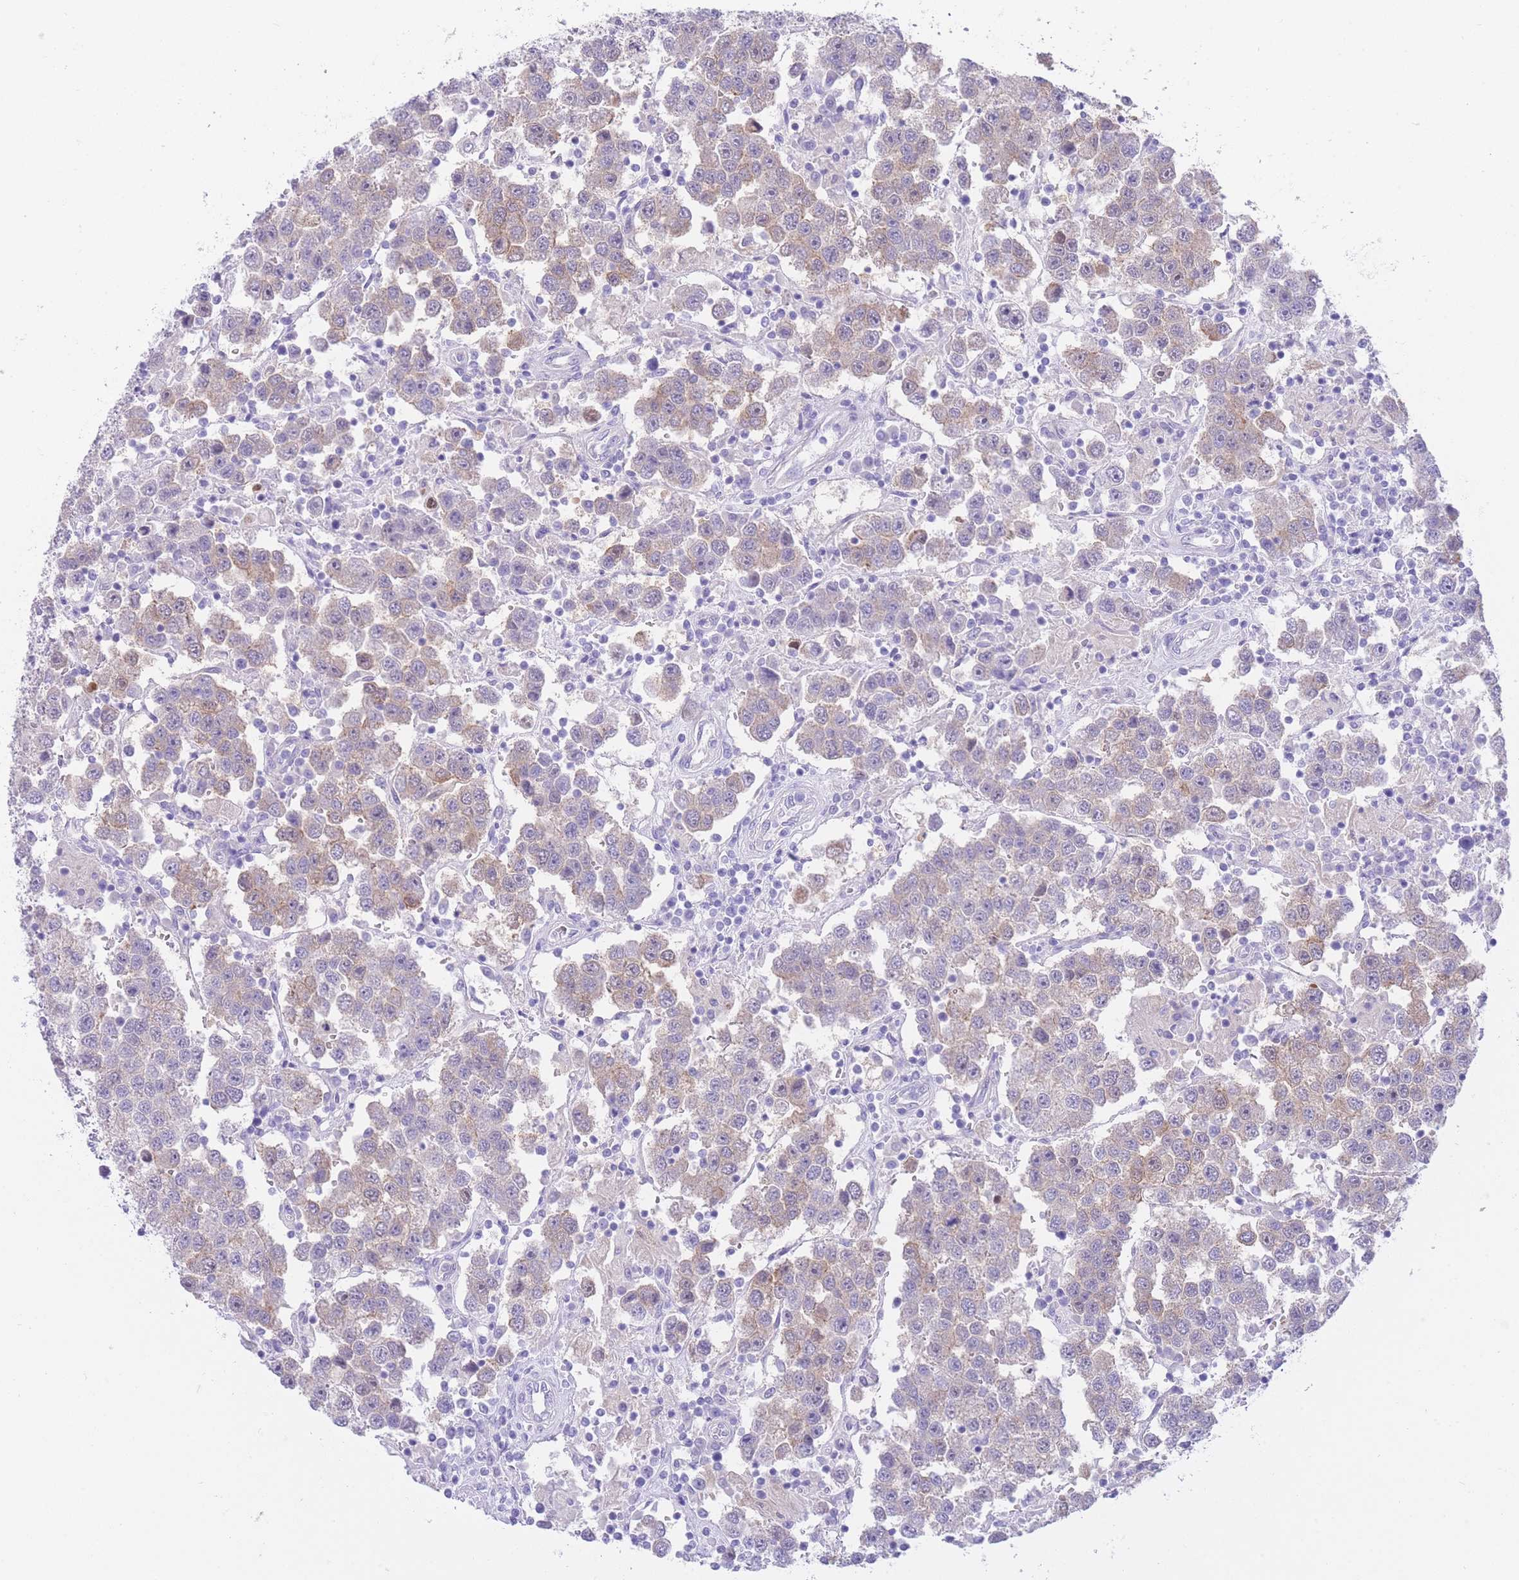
{"staining": {"intensity": "weak", "quantity": "<25%", "location": "cytoplasmic/membranous"}, "tissue": "testis cancer", "cell_type": "Tumor cells", "image_type": "cancer", "snomed": [{"axis": "morphology", "description": "Seminoma, NOS"}, {"axis": "topography", "description": "Testis"}], "caption": "The image reveals no significant expression in tumor cells of testis cancer.", "gene": "QTRT1", "patient": {"sex": "male", "age": 37}}